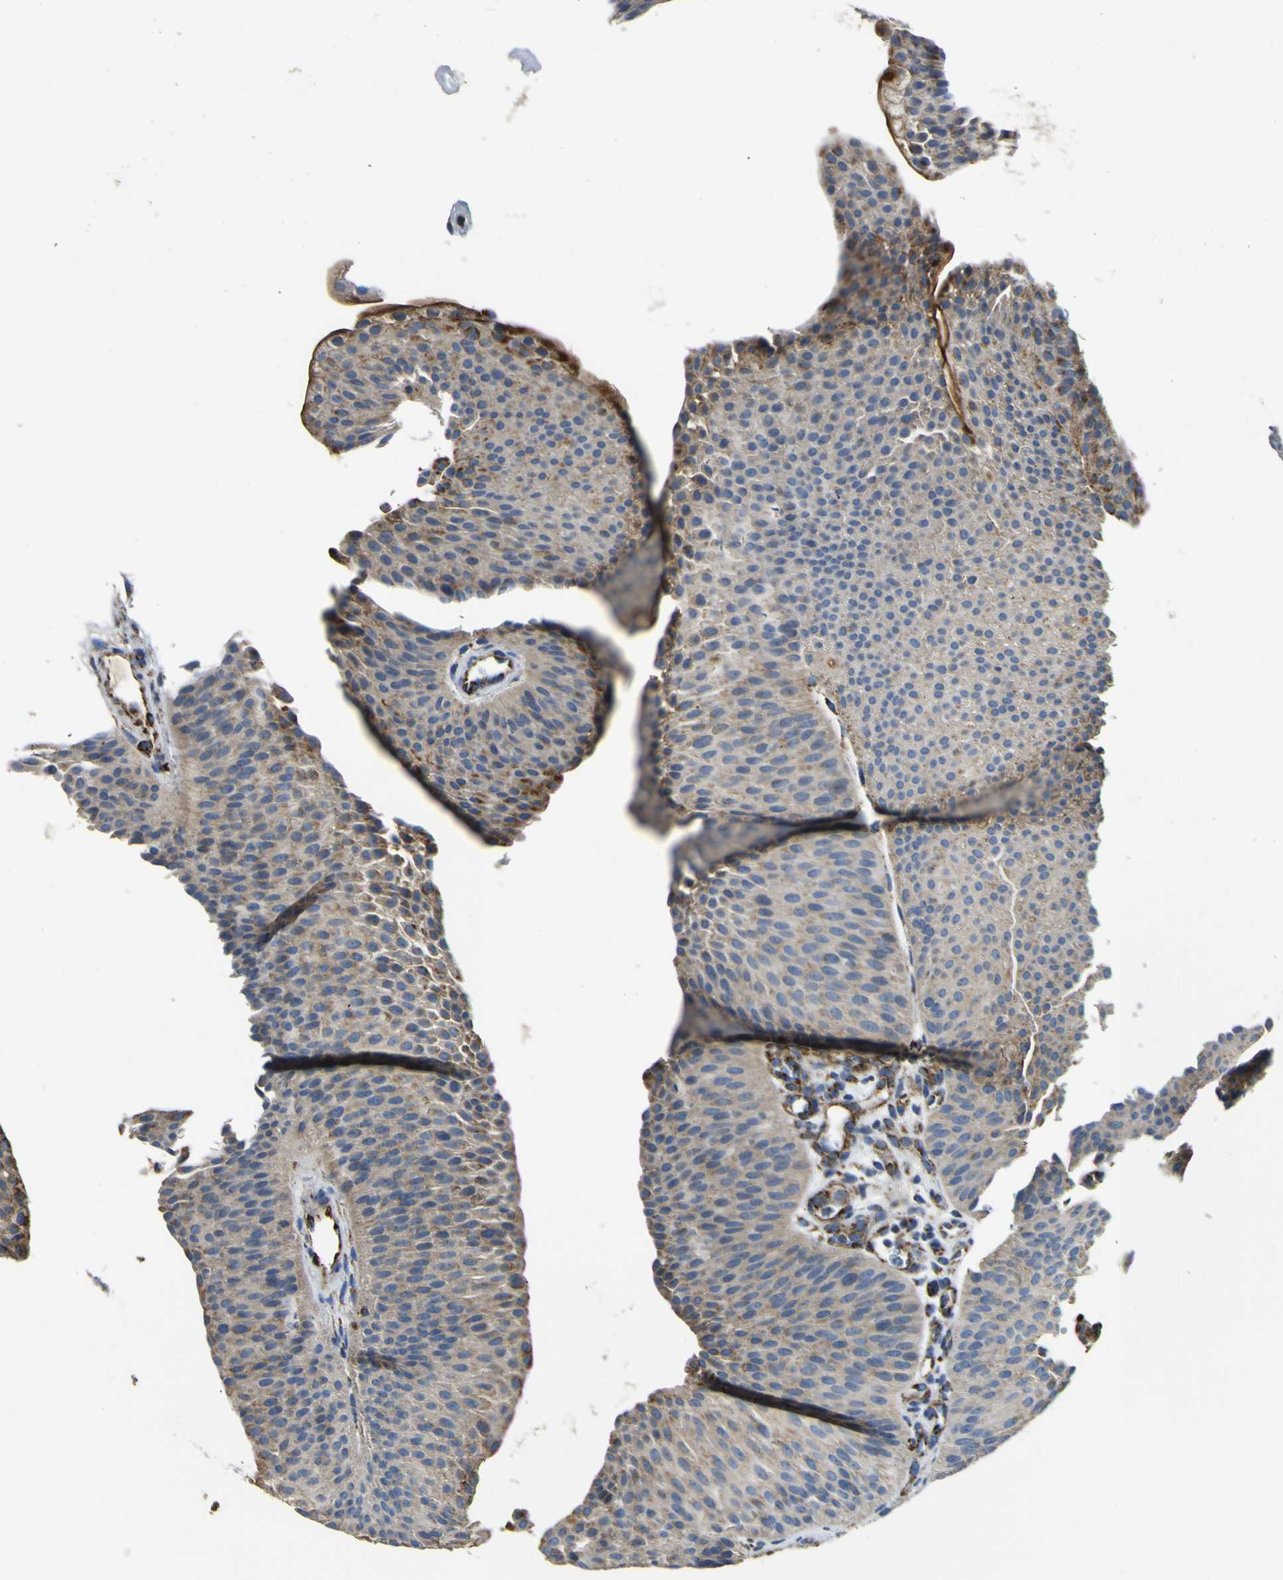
{"staining": {"intensity": "moderate", "quantity": "<25%", "location": "cytoplasmic/membranous"}, "tissue": "urothelial cancer", "cell_type": "Tumor cells", "image_type": "cancer", "snomed": [{"axis": "morphology", "description": "Urothelial carcinoma, Low grade"}, {"axis": "topography", "description": "Urinary bladder"}], "caption": "Protein positivity by IHC demonstrates moderate cytoplasmic/membranous staining in about <25% of tumor cells in urothelial carcinoma (low-grade). The protein is stained brown, and the nuclei are stained in blue (DAB (3,3'-diaminobenzidine) IHC with brightfield microscopy, high magnification).", "gene": "ALDH18A1", "patient": {"sex": "female", "age": 60}}